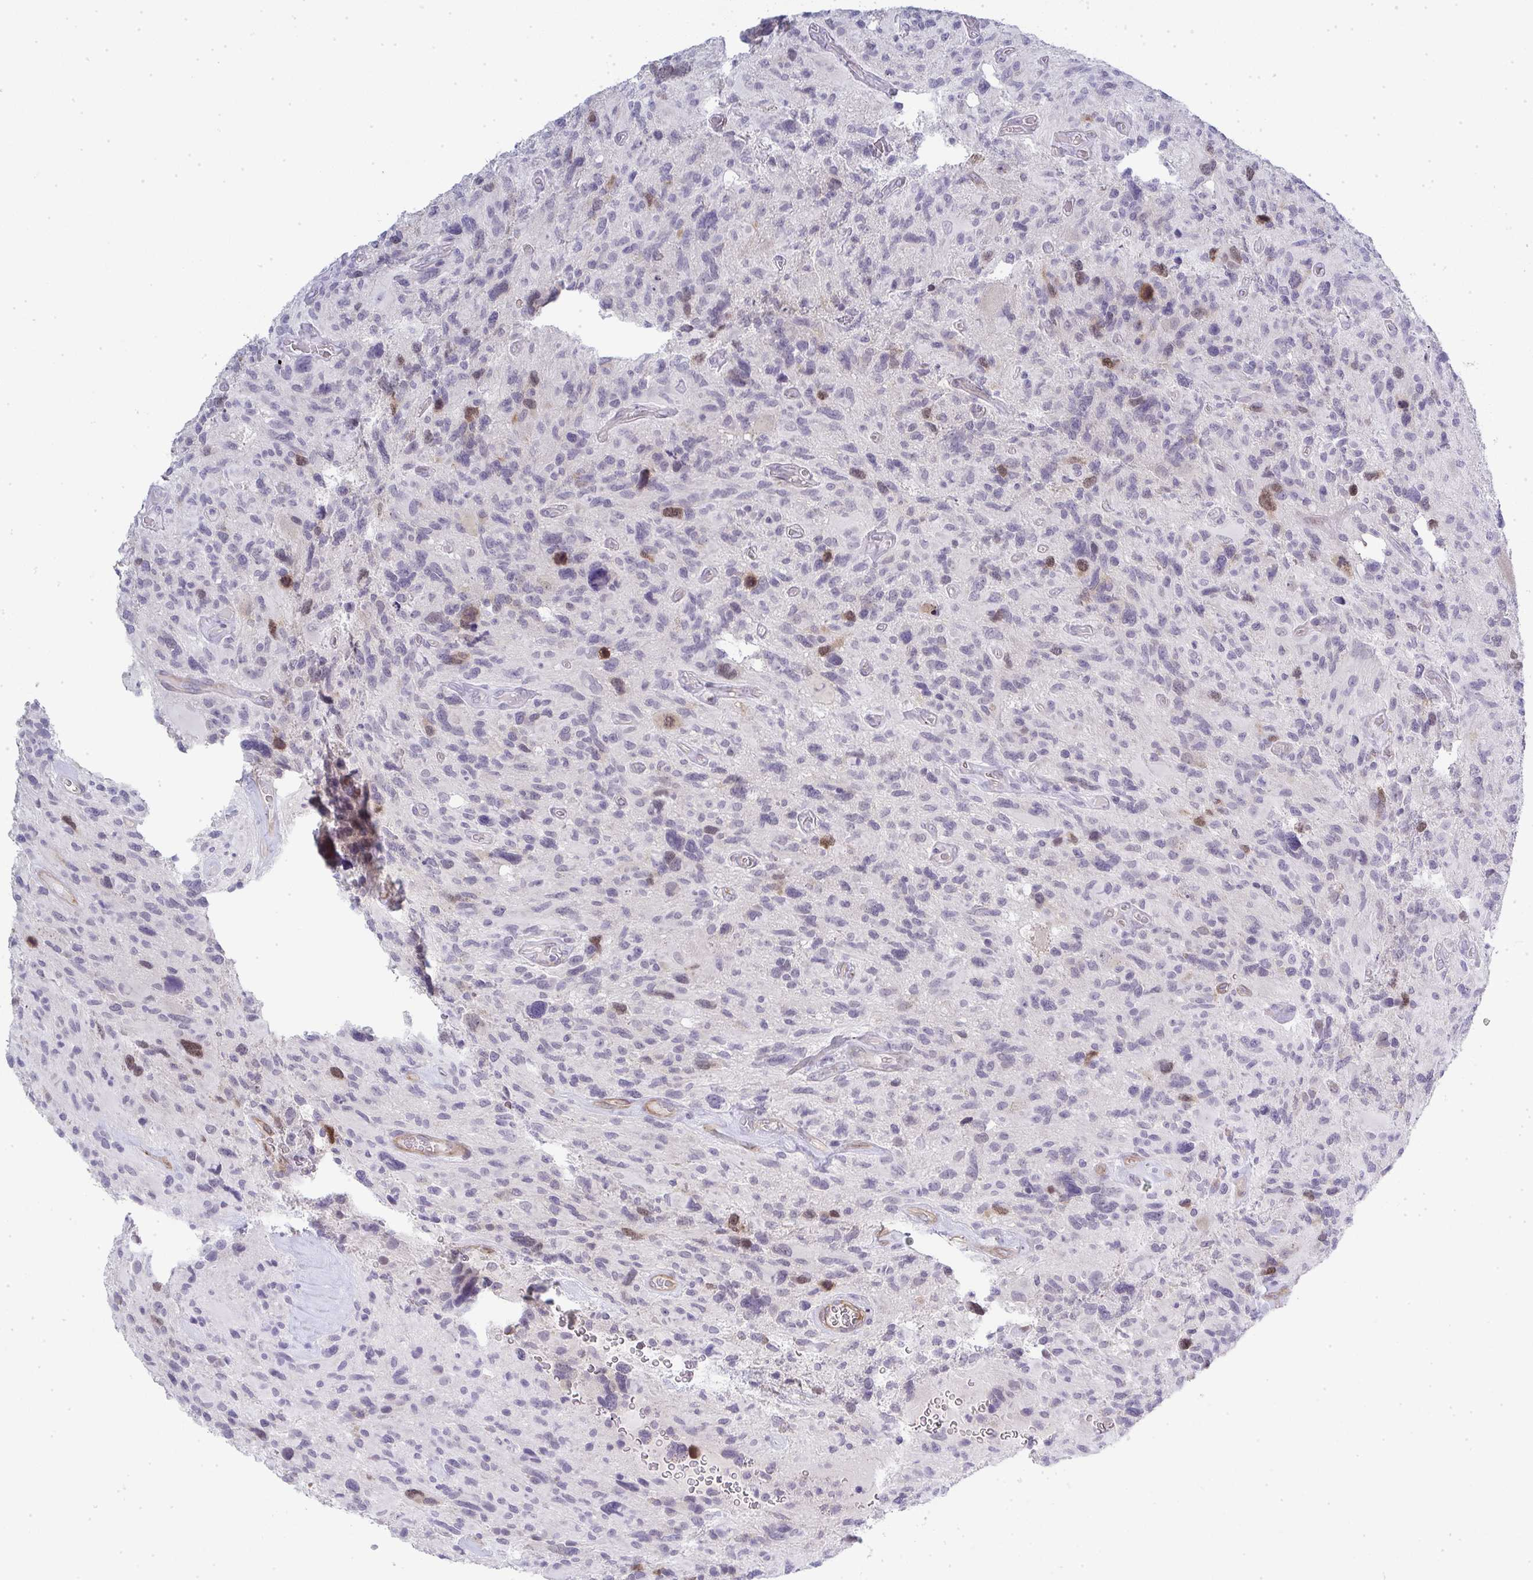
{"staining": {"intensity": "moderate", "quantity": "<25%", "location": "nuclear"}, "tissue": "glioma", "cell_type": "Tumor cells", "image_type": "cancer", "snomed": [{"axis": "morphology", "description": "Glioma, malignant, High grade"}, {"axis": "topography", "description": "Brain"}], "caption": "Glioma tissue exhibits moderate nuclear positivity in approximately <25% of tumor cells, visualized by immunohistochemistry.", "gene": "UBE2S", "patient": {"sex": "male", "age": 49}}